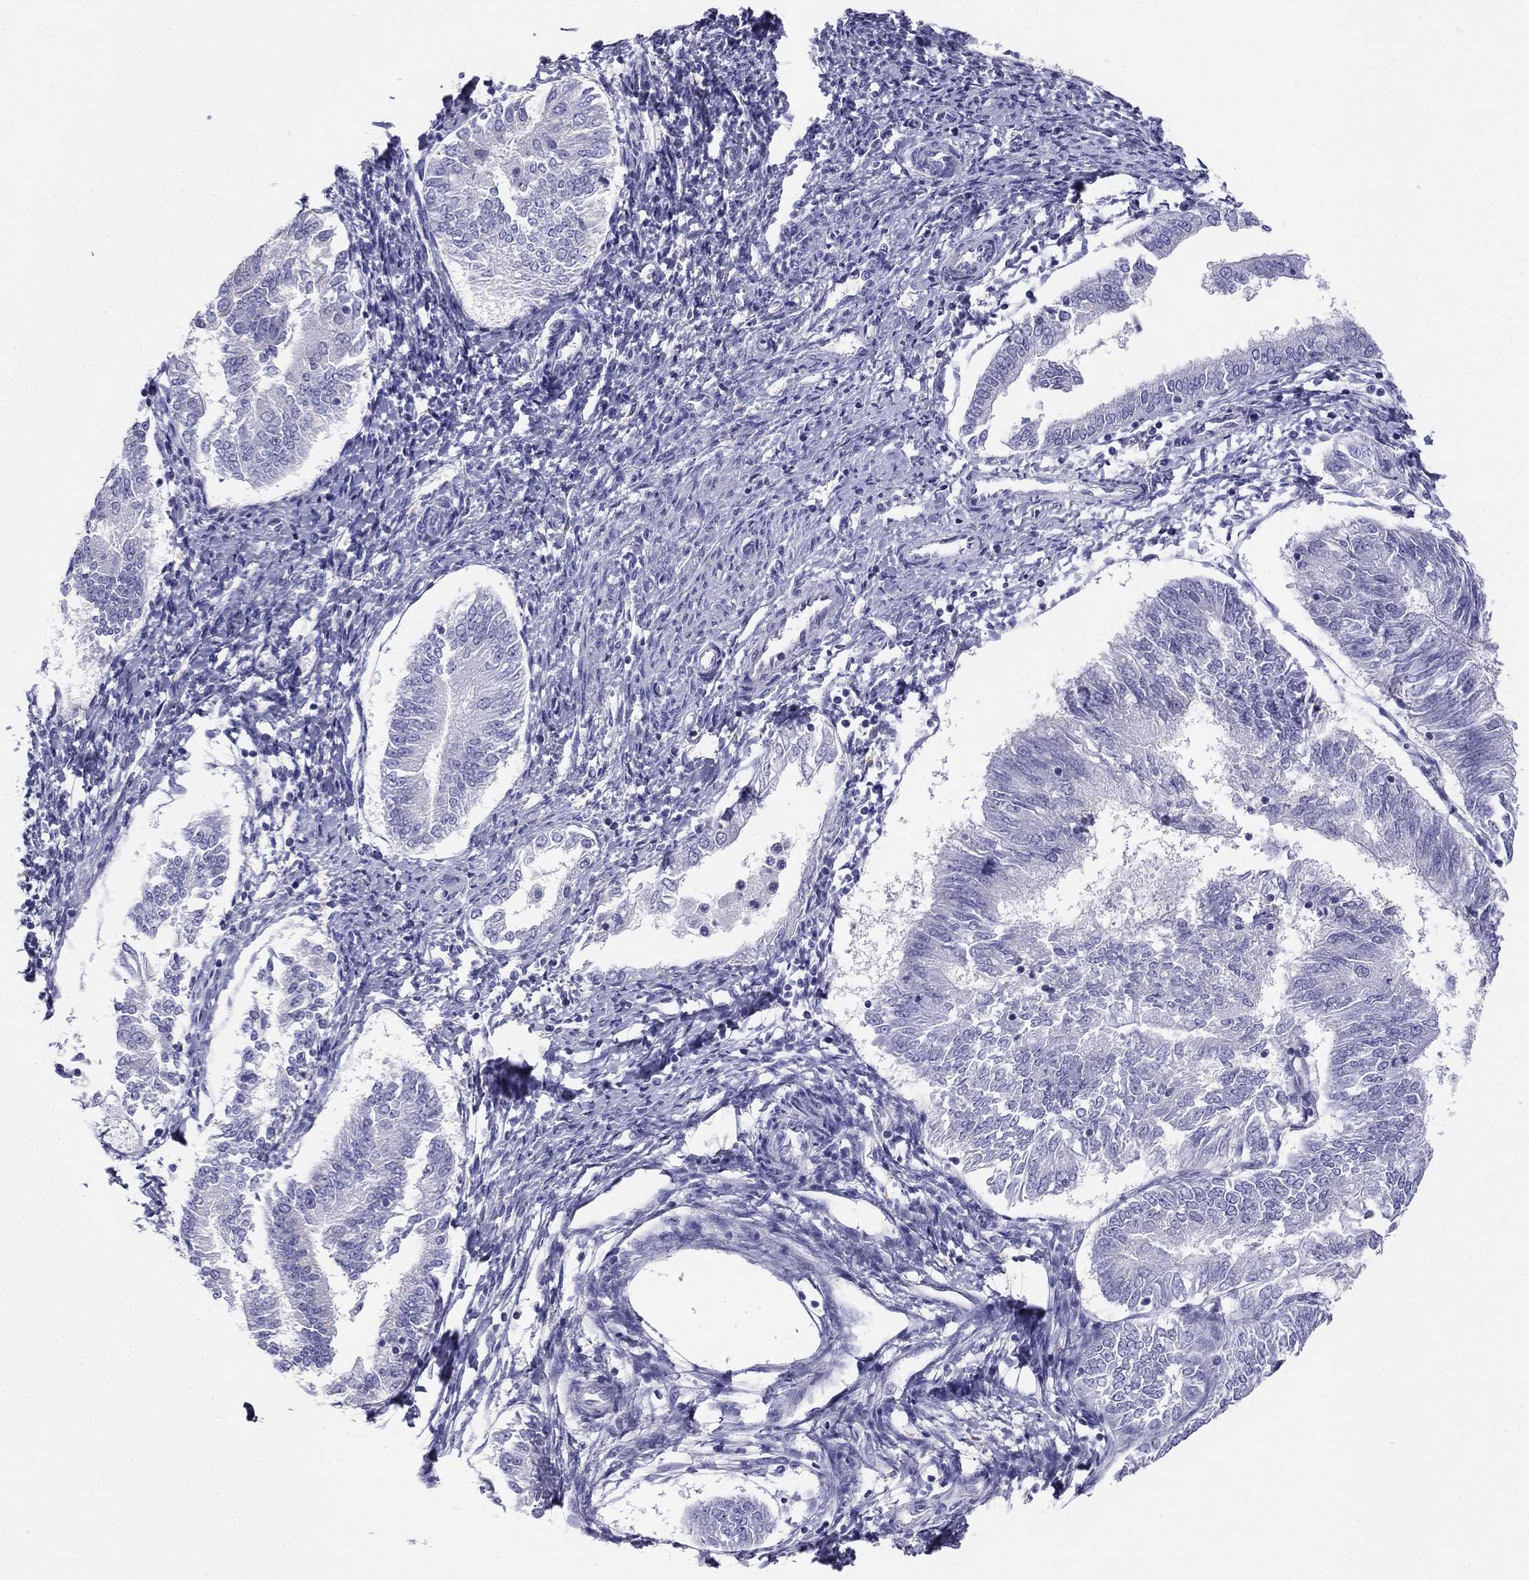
{"staining": {"intensity": "negative", "quantity": "none", "location": "none"}, "tissue": "endometrial cancer", "cell_type": "Tumor cells", "image_type": "cancer", "snomed": [{"axis": "morphology", "description": "Adenocarcinoma, NOS"}, {"axis": "topography", "description": "Endometrium"}], "caption": "IHC histopathology image of neoplastic tissue: human endometrial cancer (adenocarcinoma) stained with DAB exhibits no significant protein positivity in tumor cells.", "gene": "ALOXE3", "patient": {"sex": "female", "age": 58}}